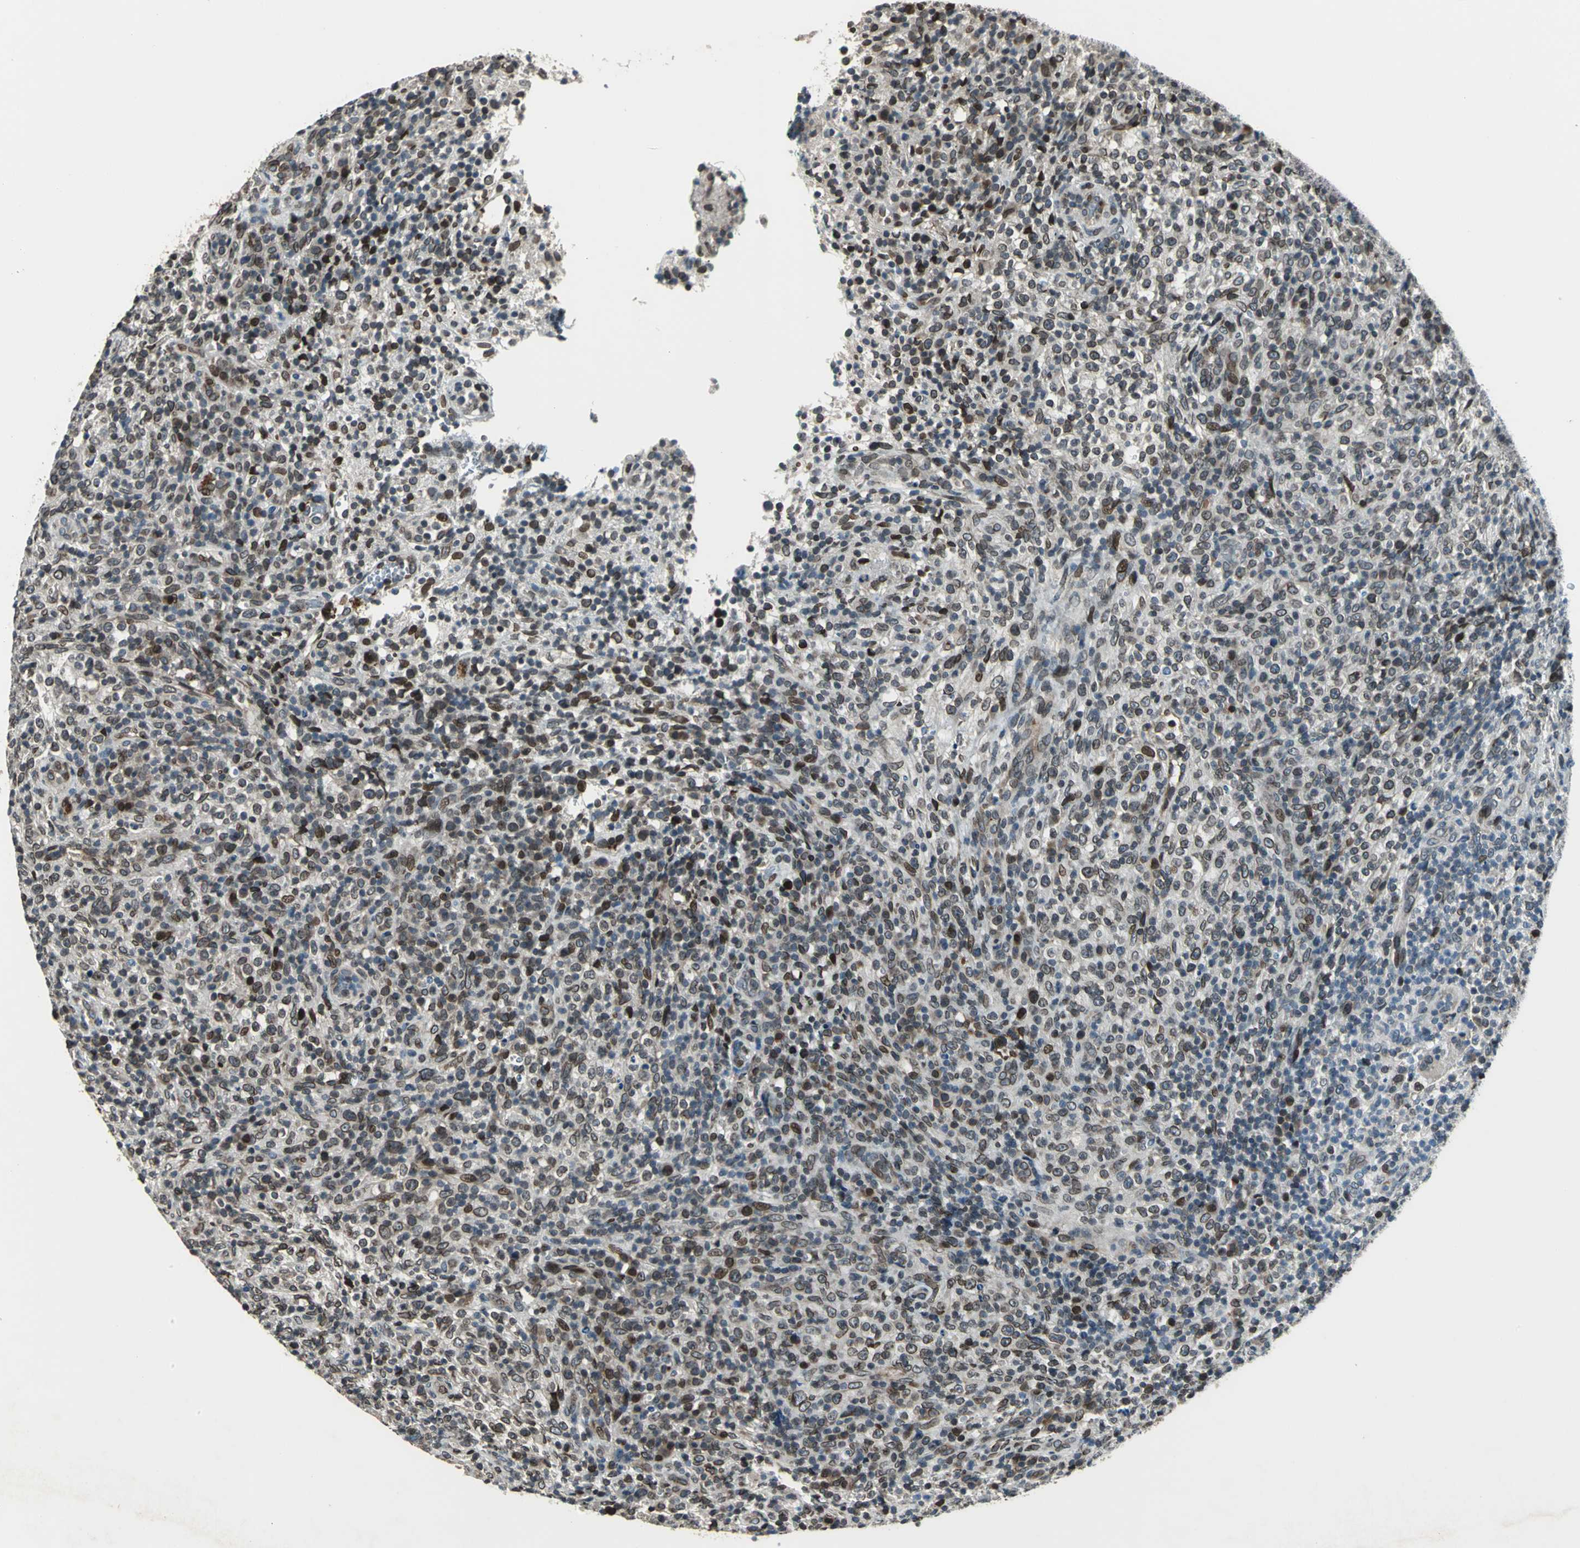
{"staining": {"intensity": "moderate", "quantity": "25%-75%", "location": "cytoplasmic/membranous,nuclear"}, "tissue": "lymphoma", "cell_type": "Tumor cells", "image_type": "cancer", "snomed": [{"axis": "morphology", "description": "Malignant lymphoma, non-Hodgkin's type, High grade"}, {"axis": "topography", "description": "Lymph node"}], "caption": "A medium amount of moderate cytoplasmic/membranous and nuclear staining is seen in approximately 25%-75% of tumor cells in lymphoma tissue.", "gene": "BRIP1", "patient": {"sex": "female", "age": 76}}